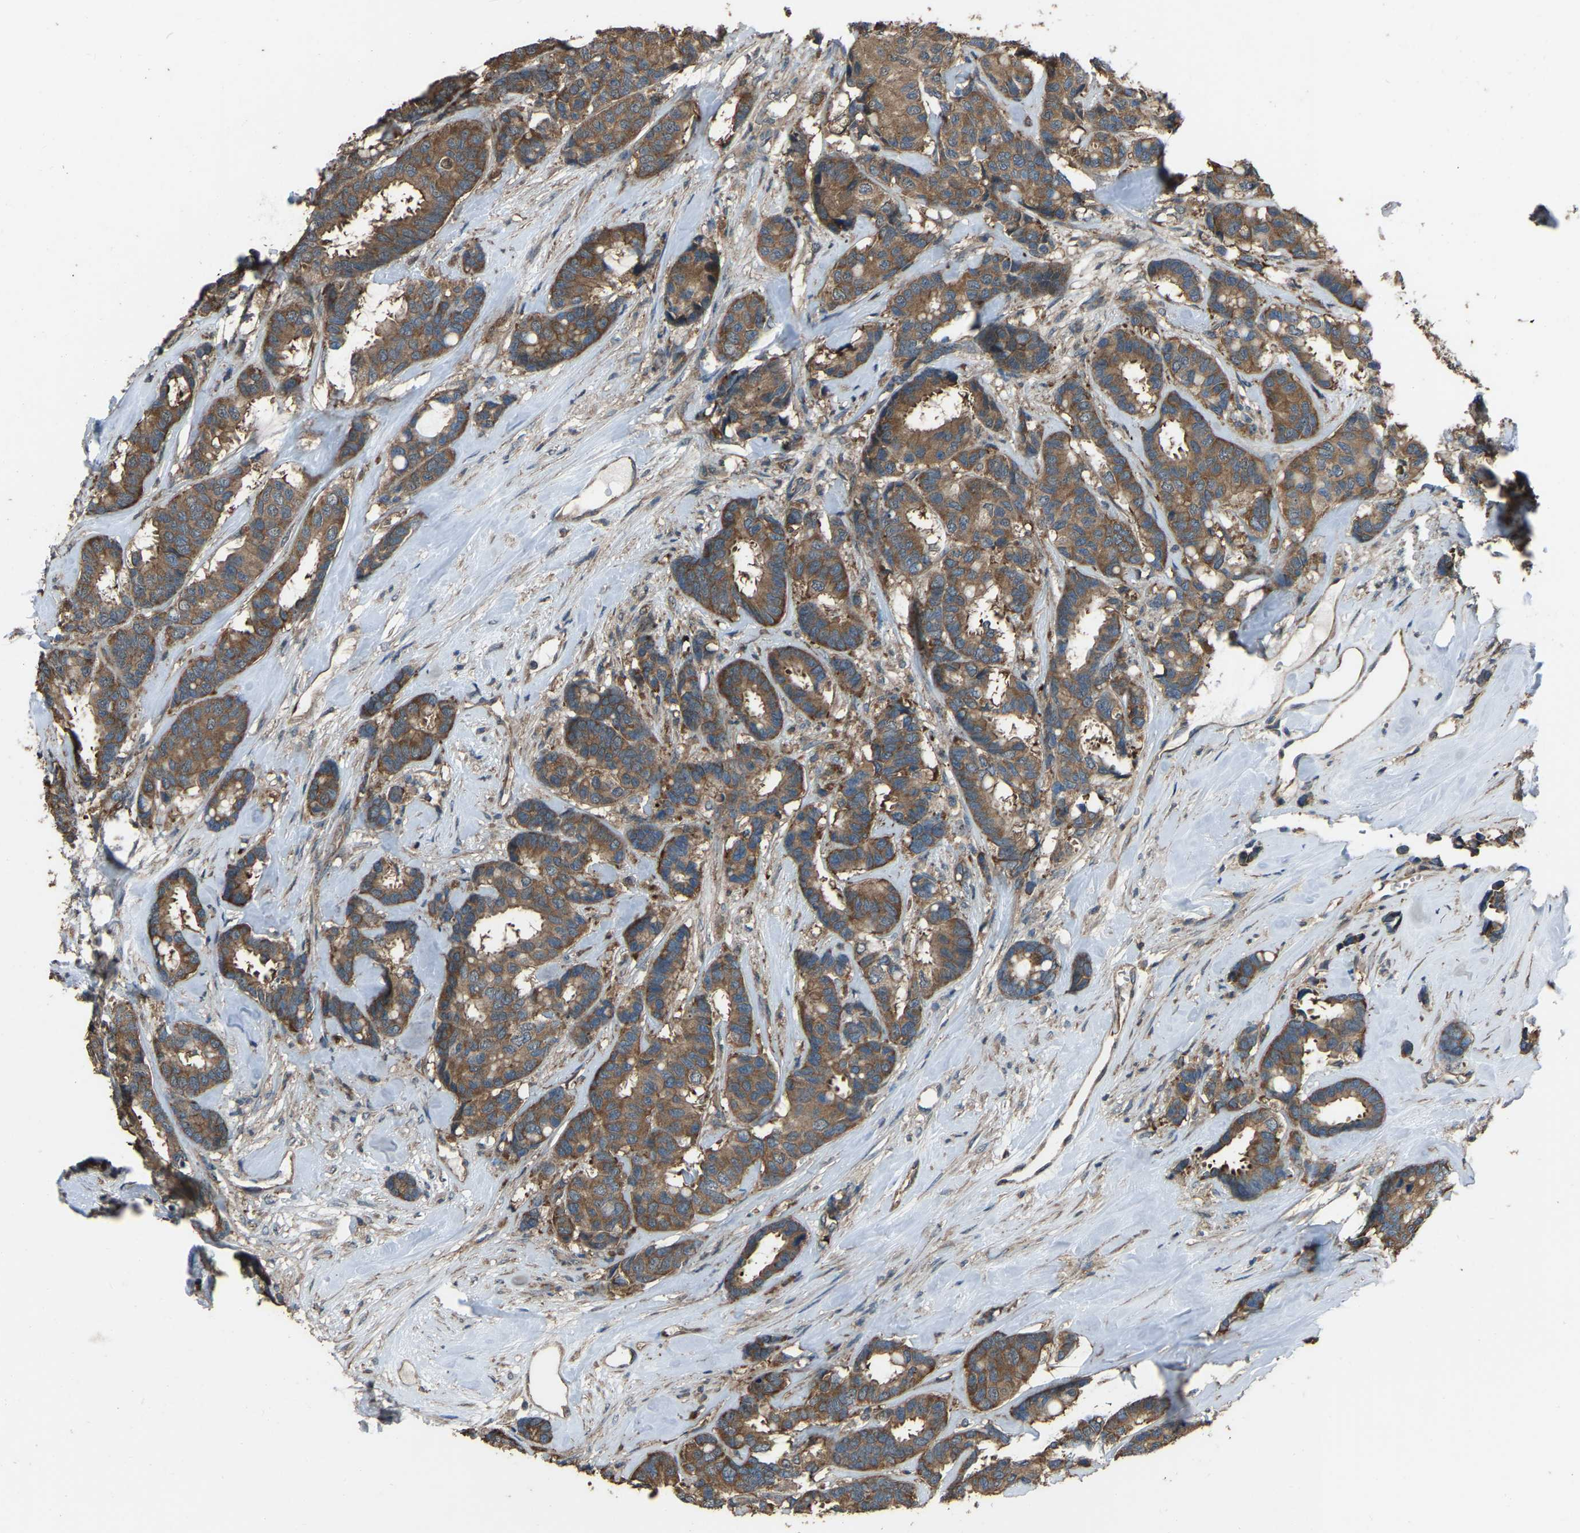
{"staining": {"intensity": "moderate", "quantity": ">75%", "location": "cytoplasmic/membranous"}, "tissue": "breast cancer", "cell_type": "Tumor cells", "image_type": "cancer", "snomed": [{"axis": "morphology", "description": "Duct carcinoma"}, {"axis": "topography", "description": "Breast"}], "caption": "This histopathology image reveals immunohistochemistry staining of breast cancer, with medium moderate cytoplasmic/membranous expression in approximately >75% of tumor cells.", "gene": "SLC4A2", "patient": {"sex": "female", "age": 87}}